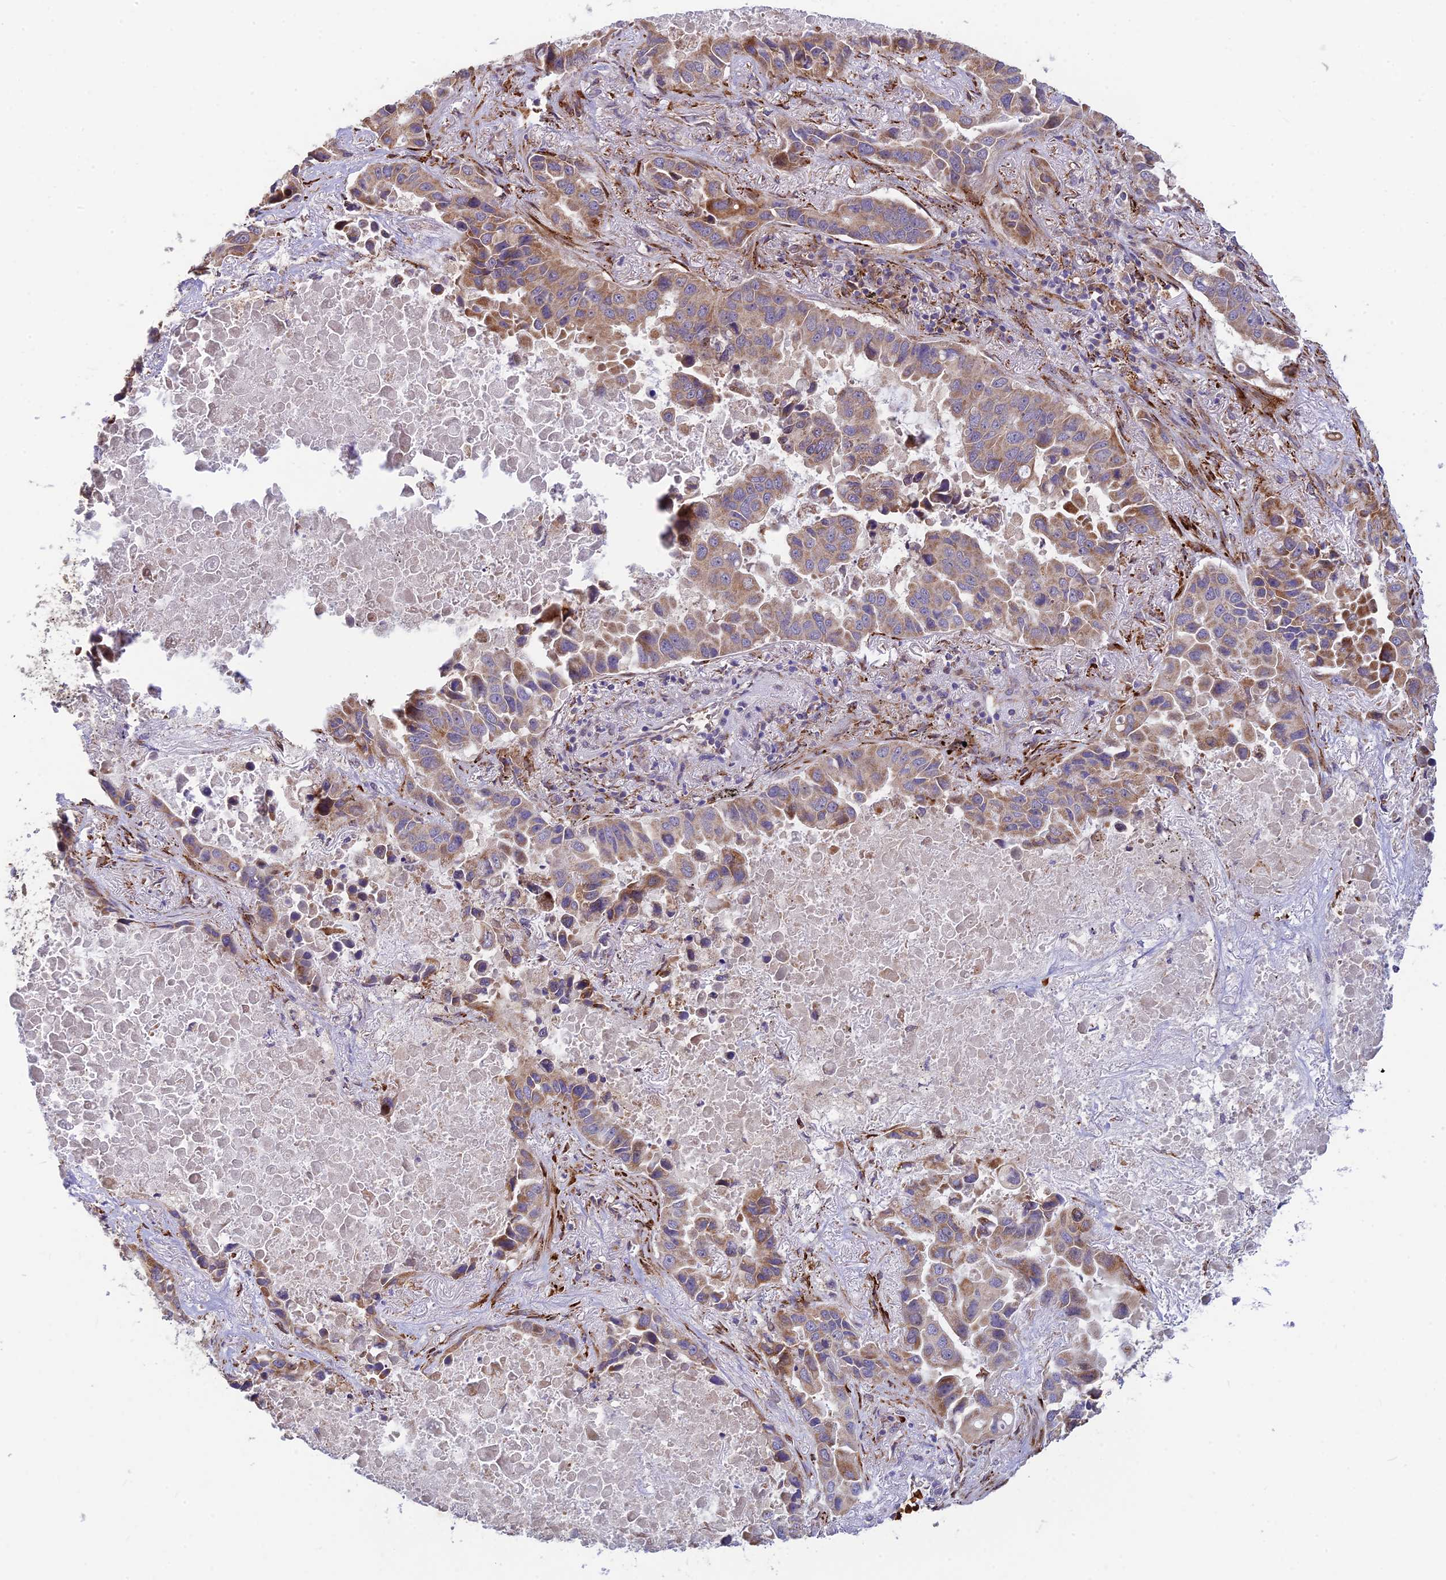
{"staining": {"intensity": "weak", "quantity": "25%-75%", "location": "cytoplasmic/membranous"}, "tissue": "lung cancer", "cell_type": "Tumor cells", "image_type": "cancer", "snomed": [{"axis": "morphology", "description": "Adenocarcinoma, NOS"}, {"axis": "topography", "description": "Lung"}], "caption": "Adenocarcinoma (lung) stained for a protein (brown) shows weak cytoplasmic/membranous positive staining in approximately 25%-75% of tumor cells.", "gene": "UFSP2", "patient": {"sex": "male", "age": 64}}